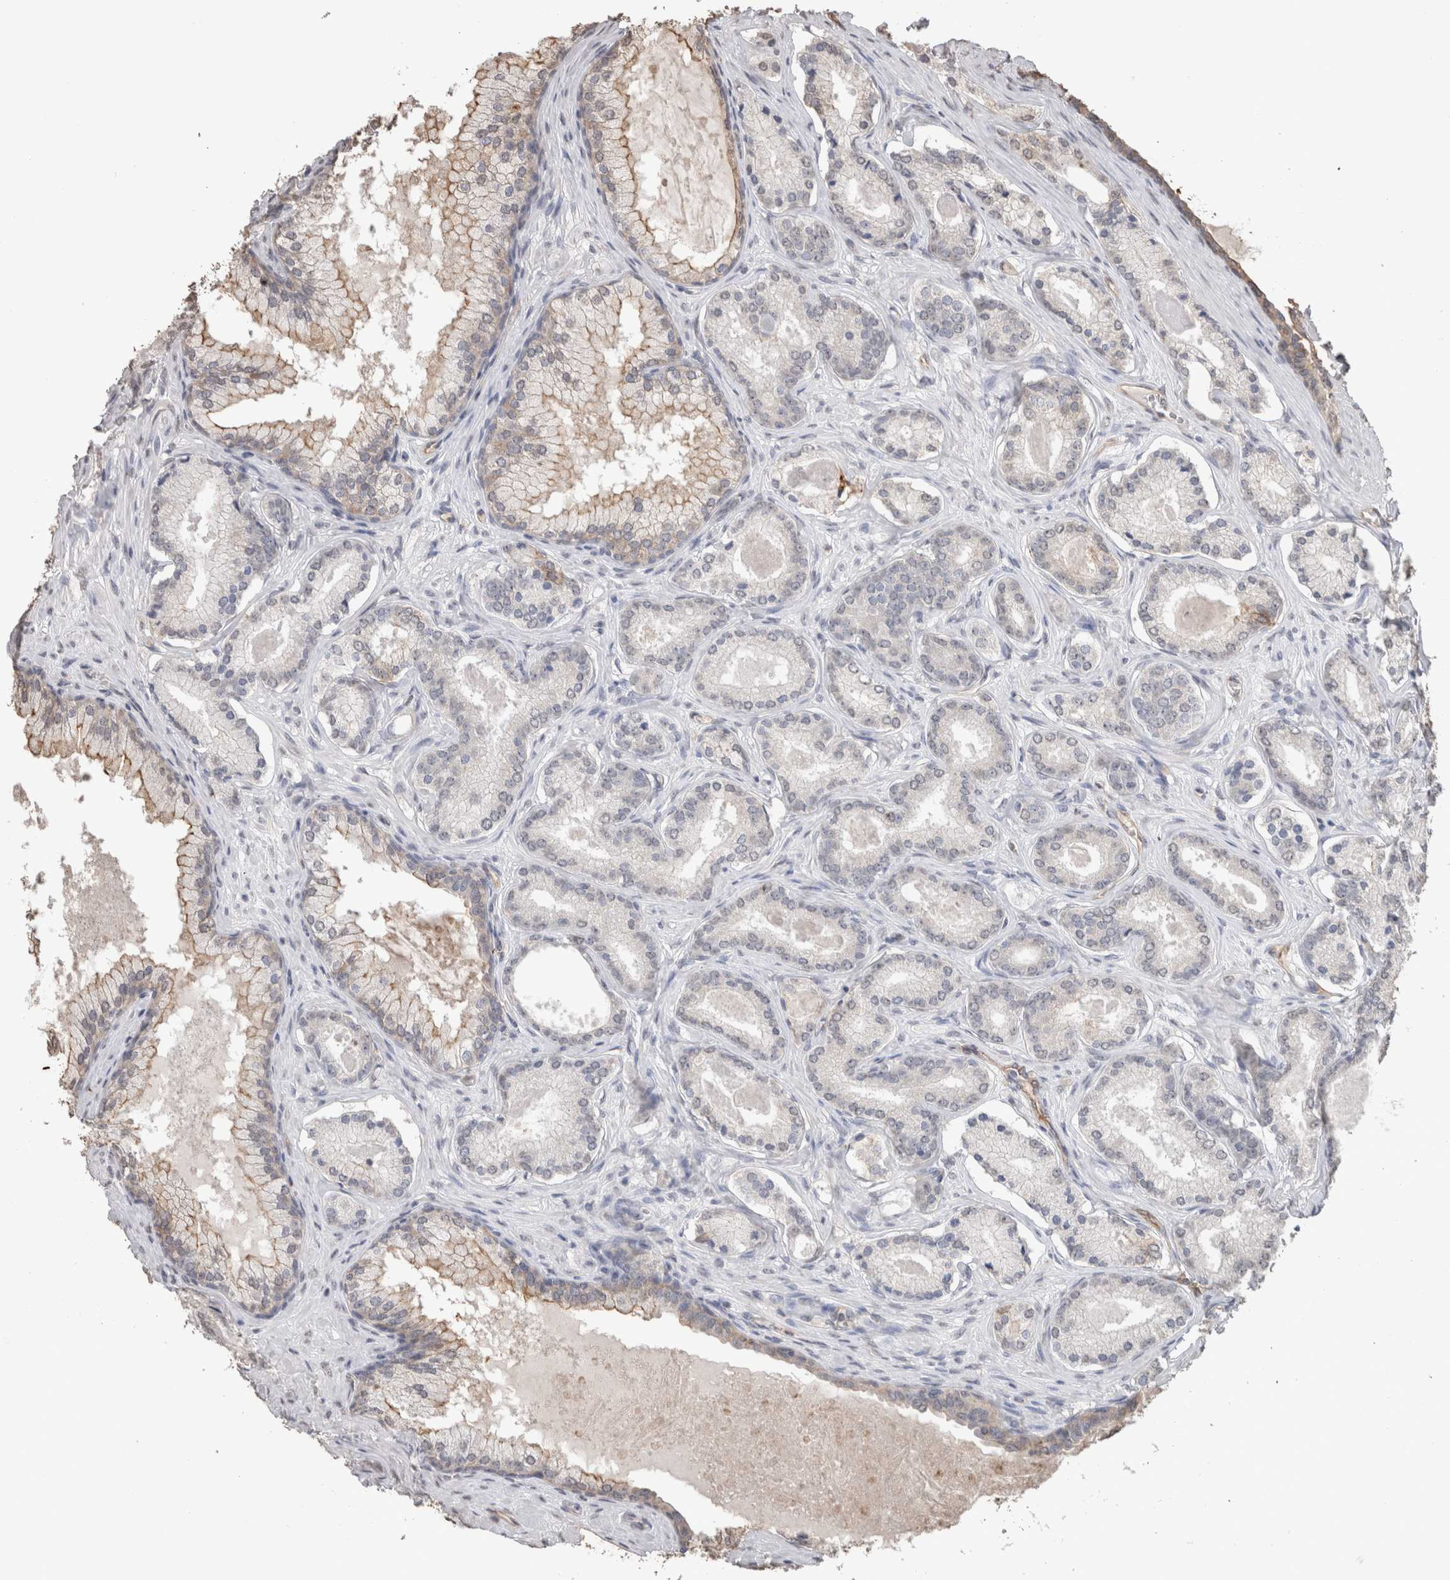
{"staining": {"intensity": "negative", "quantity": "none", "location": "none"}, "tissue": "prostate cancer", "cell_type": "Tumor cells", "image_type": "cancer", "snomed": [{"axis": "morphology", "description": "Adenocarcinoma, Low grade"}, {"axis": "topography", "description": "Prostate"}], "caption": "Protein analysis of prostate cancer (low-grade adenocarcinoma) exhibits no significant expression in tumor cells. Brightfield microscopy of IHC stained with DAB (3,3'-diaminobenzidine) (brown) and hematoxylin (blue), captured at high magnification.", "gene": "S100A10", "patient": {"sex": "male", "age": 70}}